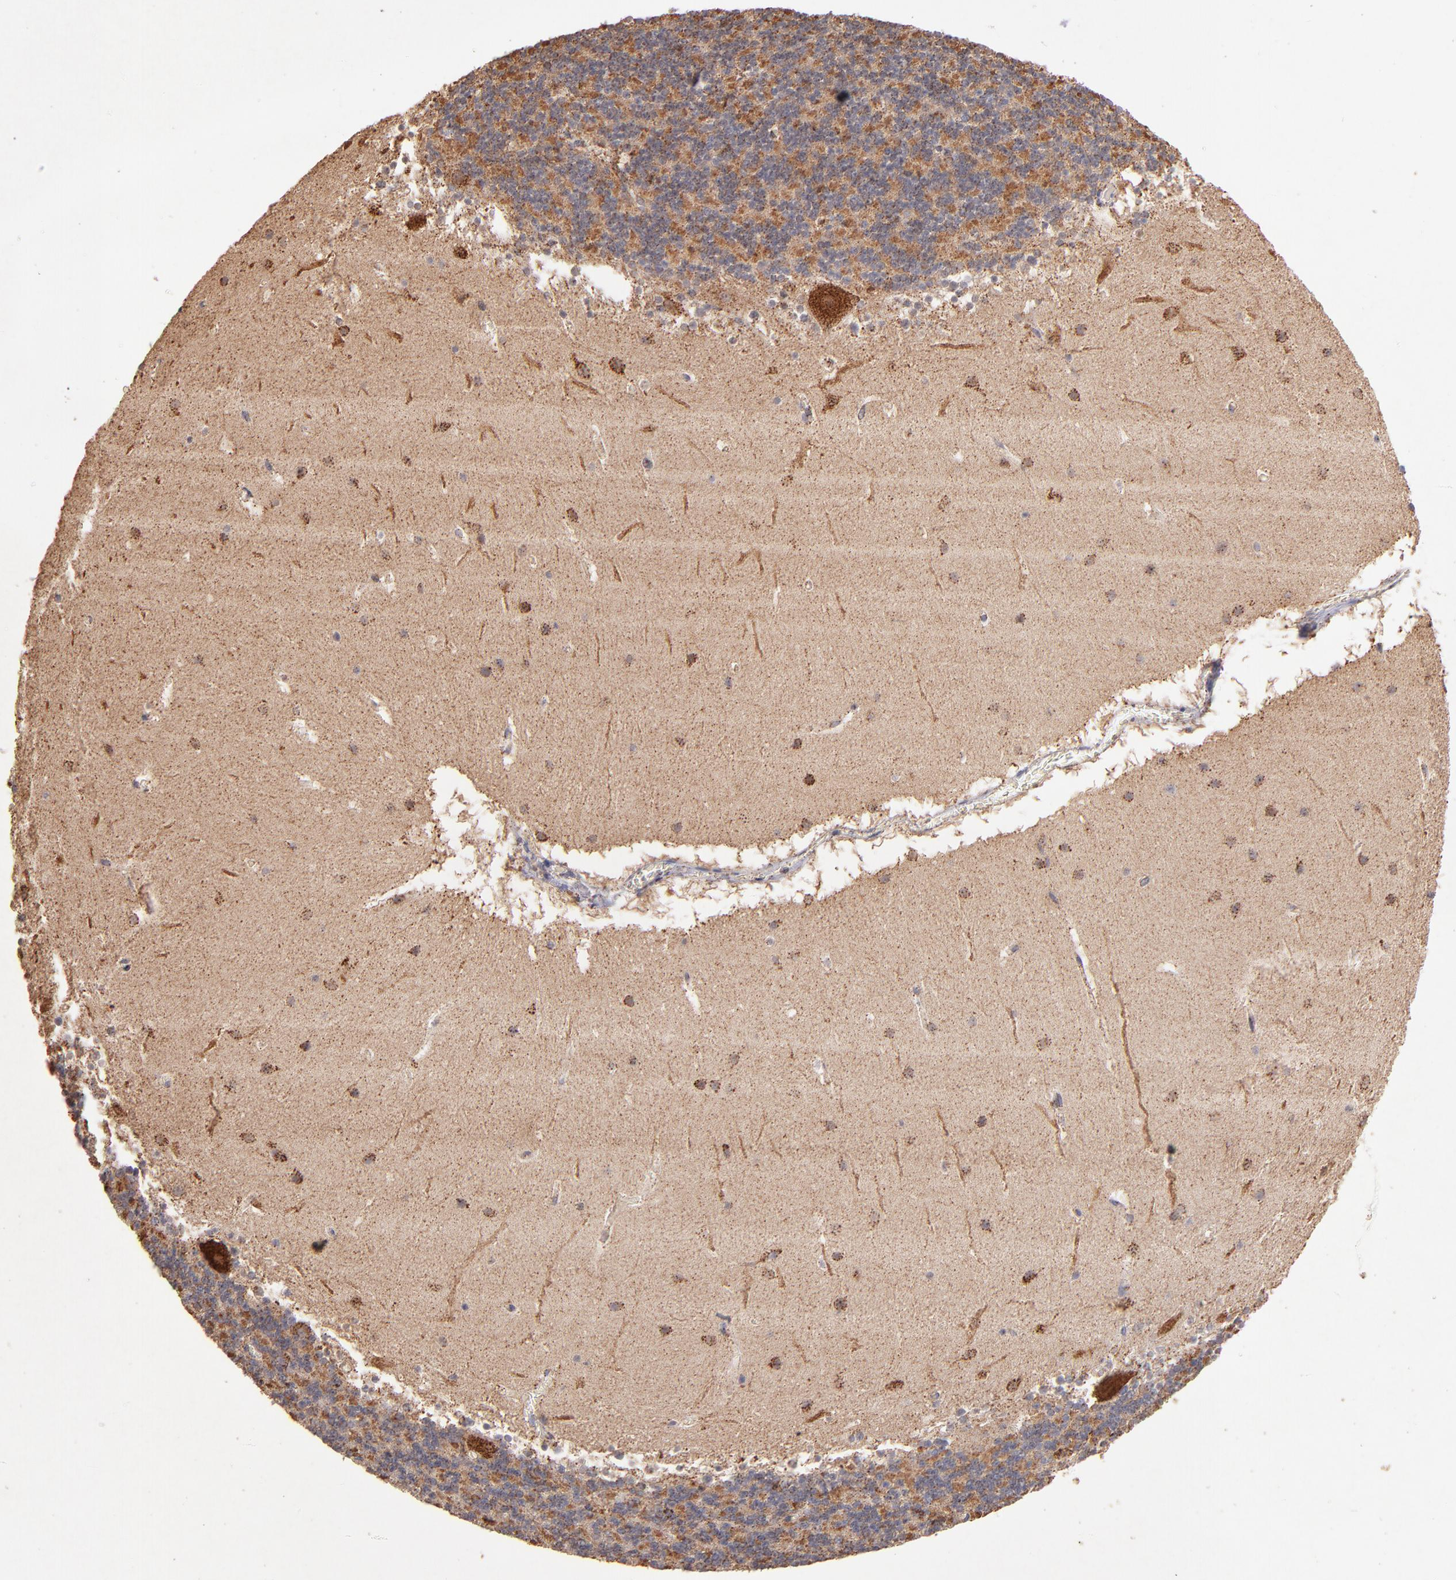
{"staining": {"intensity": "weak", "quantity": ">75%", "location": "cytoplasmic/membranous"}, "tissue": "cerebellum", "cell_type": "Cells in granular layer", "image_type": "normal", "snomed": [{"axis": "morphology", "description": "Normal tissue, NOS"}, {"axis": "topography", "description": "Cerebellum"}], "caption": "IHC (DAB) staining of unremarkable human cerebellum demonstrates weak cytoplasmic/membranous protein positivity in about >75% of cells in granular layer.", "gene": "DLST", "patient": {"sex": "male", "age": 45}}